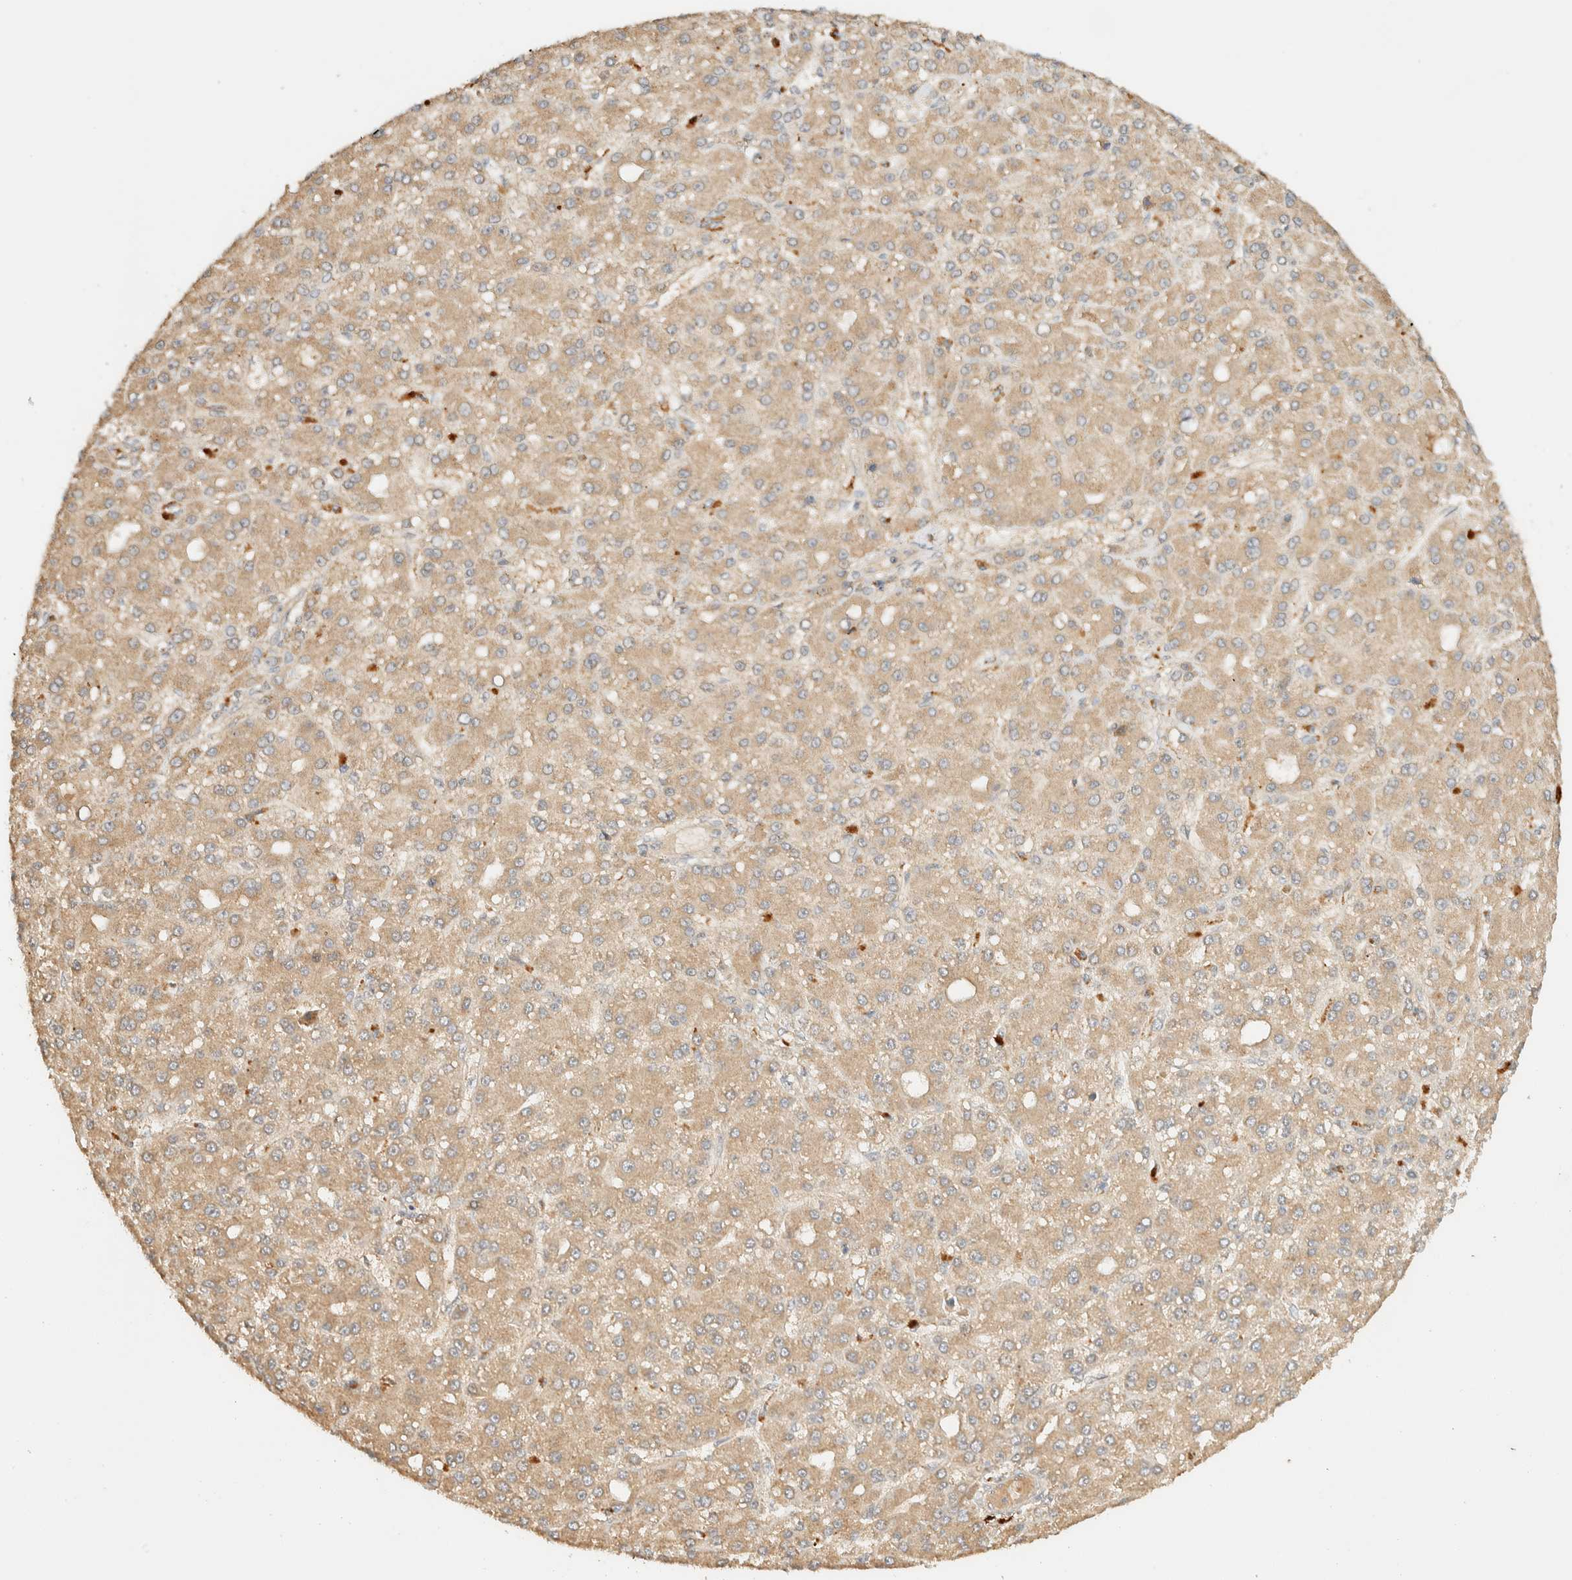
{"staining": {"intensity": "weak", "quantity": ">75%", "location": "cytoplasmic/membranous"}, "tissue": "liver cancer", "cell_type": "Tumor cells", "image_type": "cancer", "snomed": [{"axis": "morphology", "description": "Carcinoma, Hepatocellular, NOS"}, {"axis": "topography", "description": "Liver"}], "caption": "Liver hepatocellular carcinoma stained with a brown dye displays weak cytoplasmic/membranous positive staining in approximately >75% of tumor cells.", "gene": "ZBTB34", "patient": {"sex": "male", "age": 67}}